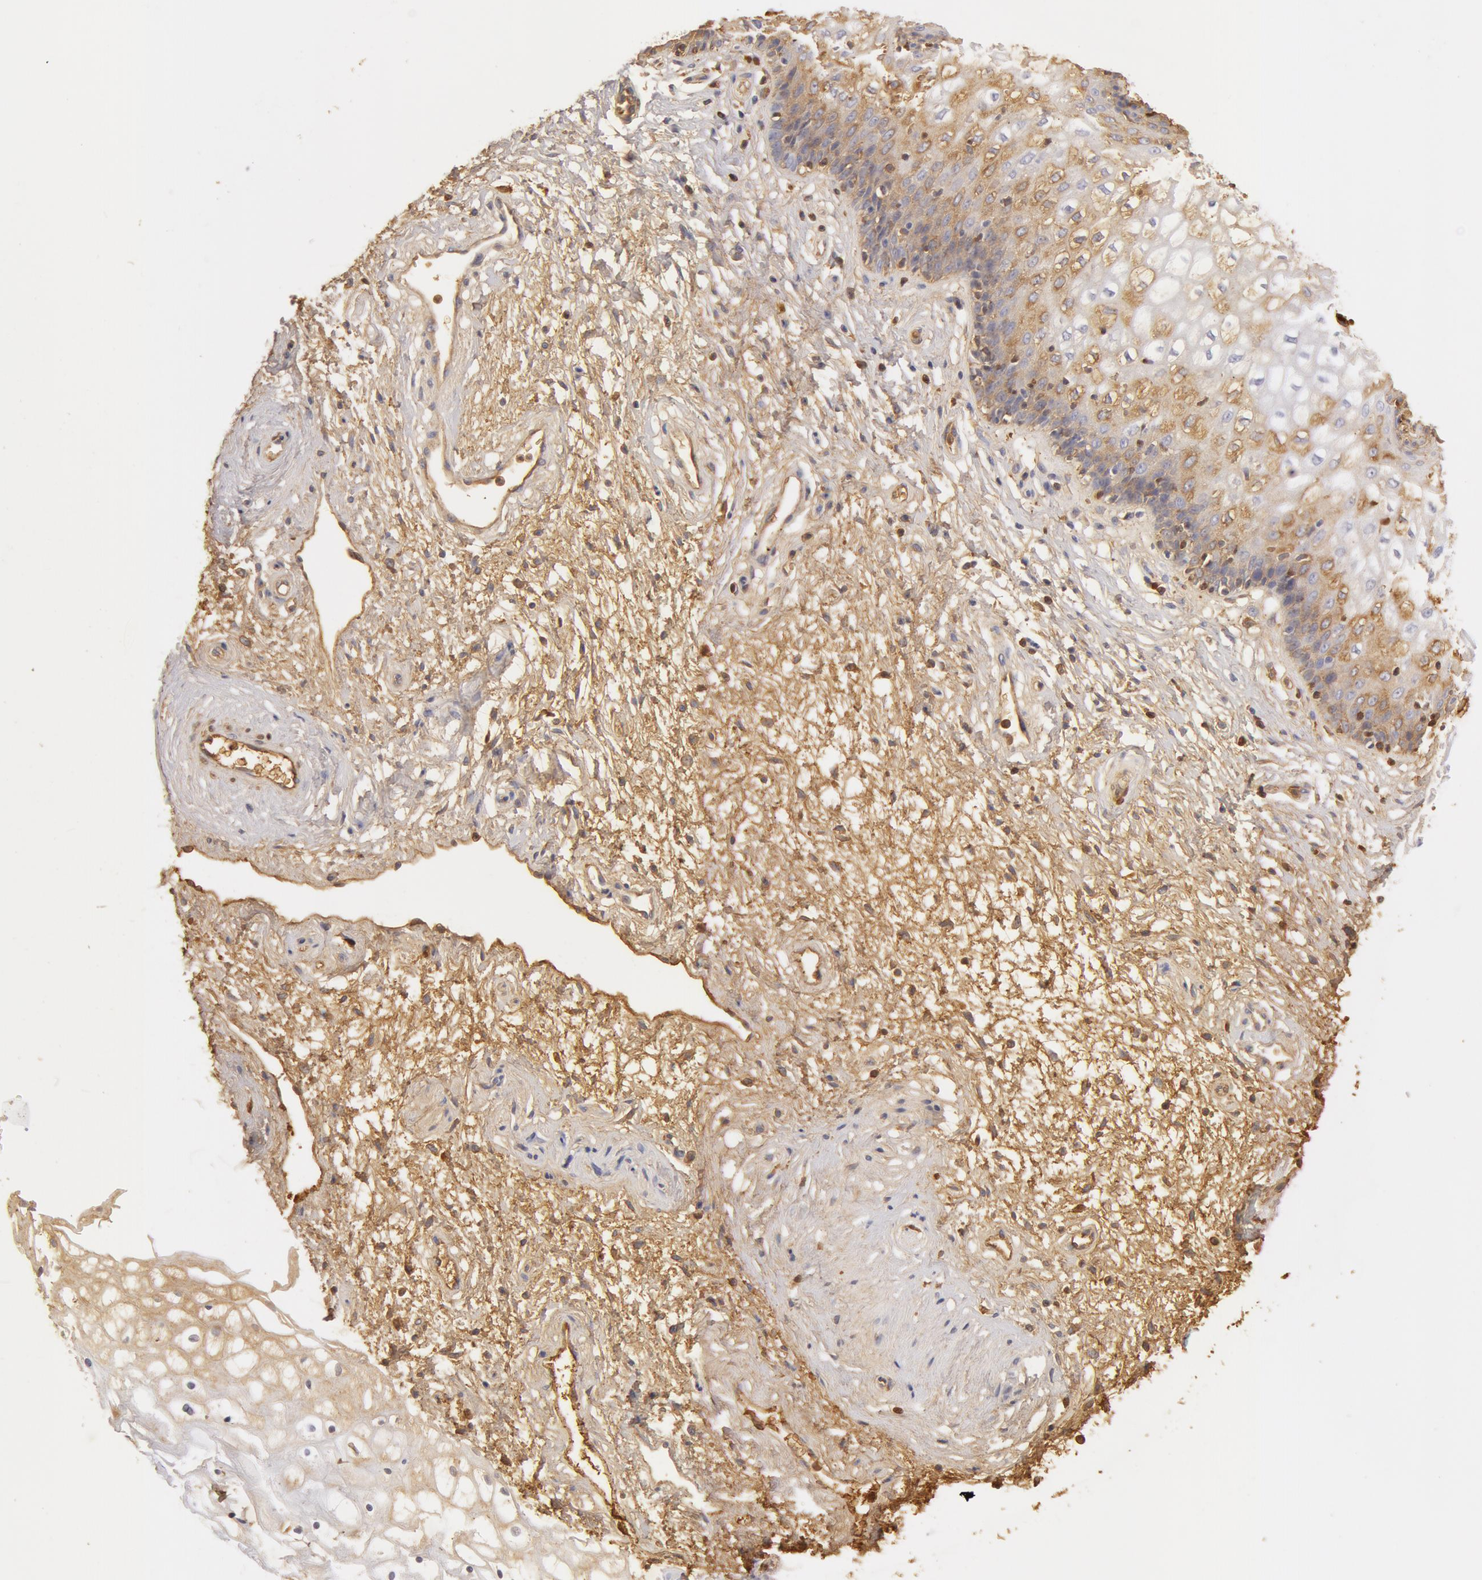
{"staining": {"intensity": "moderate", "quantity": "25%-75%", "location": "cytoplasmic/membranous"}, "tissue": "vagina", "cell_type": "Squamous epithelial cells", "image_type": "normal", "snomed": [{"axis": "morphology", "description": "Normal tissue, NOS"}, {"axis": "topography", "description": "Vagina"}], "caption": "The image exhibits staining of normal vagina, revealing moderate cytoplasmic/membranous protein staining (brown color) within squamous epithelial cells. Immunohistochemistry stains the protein in brown and the nuclei are stained blue.", "gene": "TF", "patient": {"sex": "female", "age": 34}}